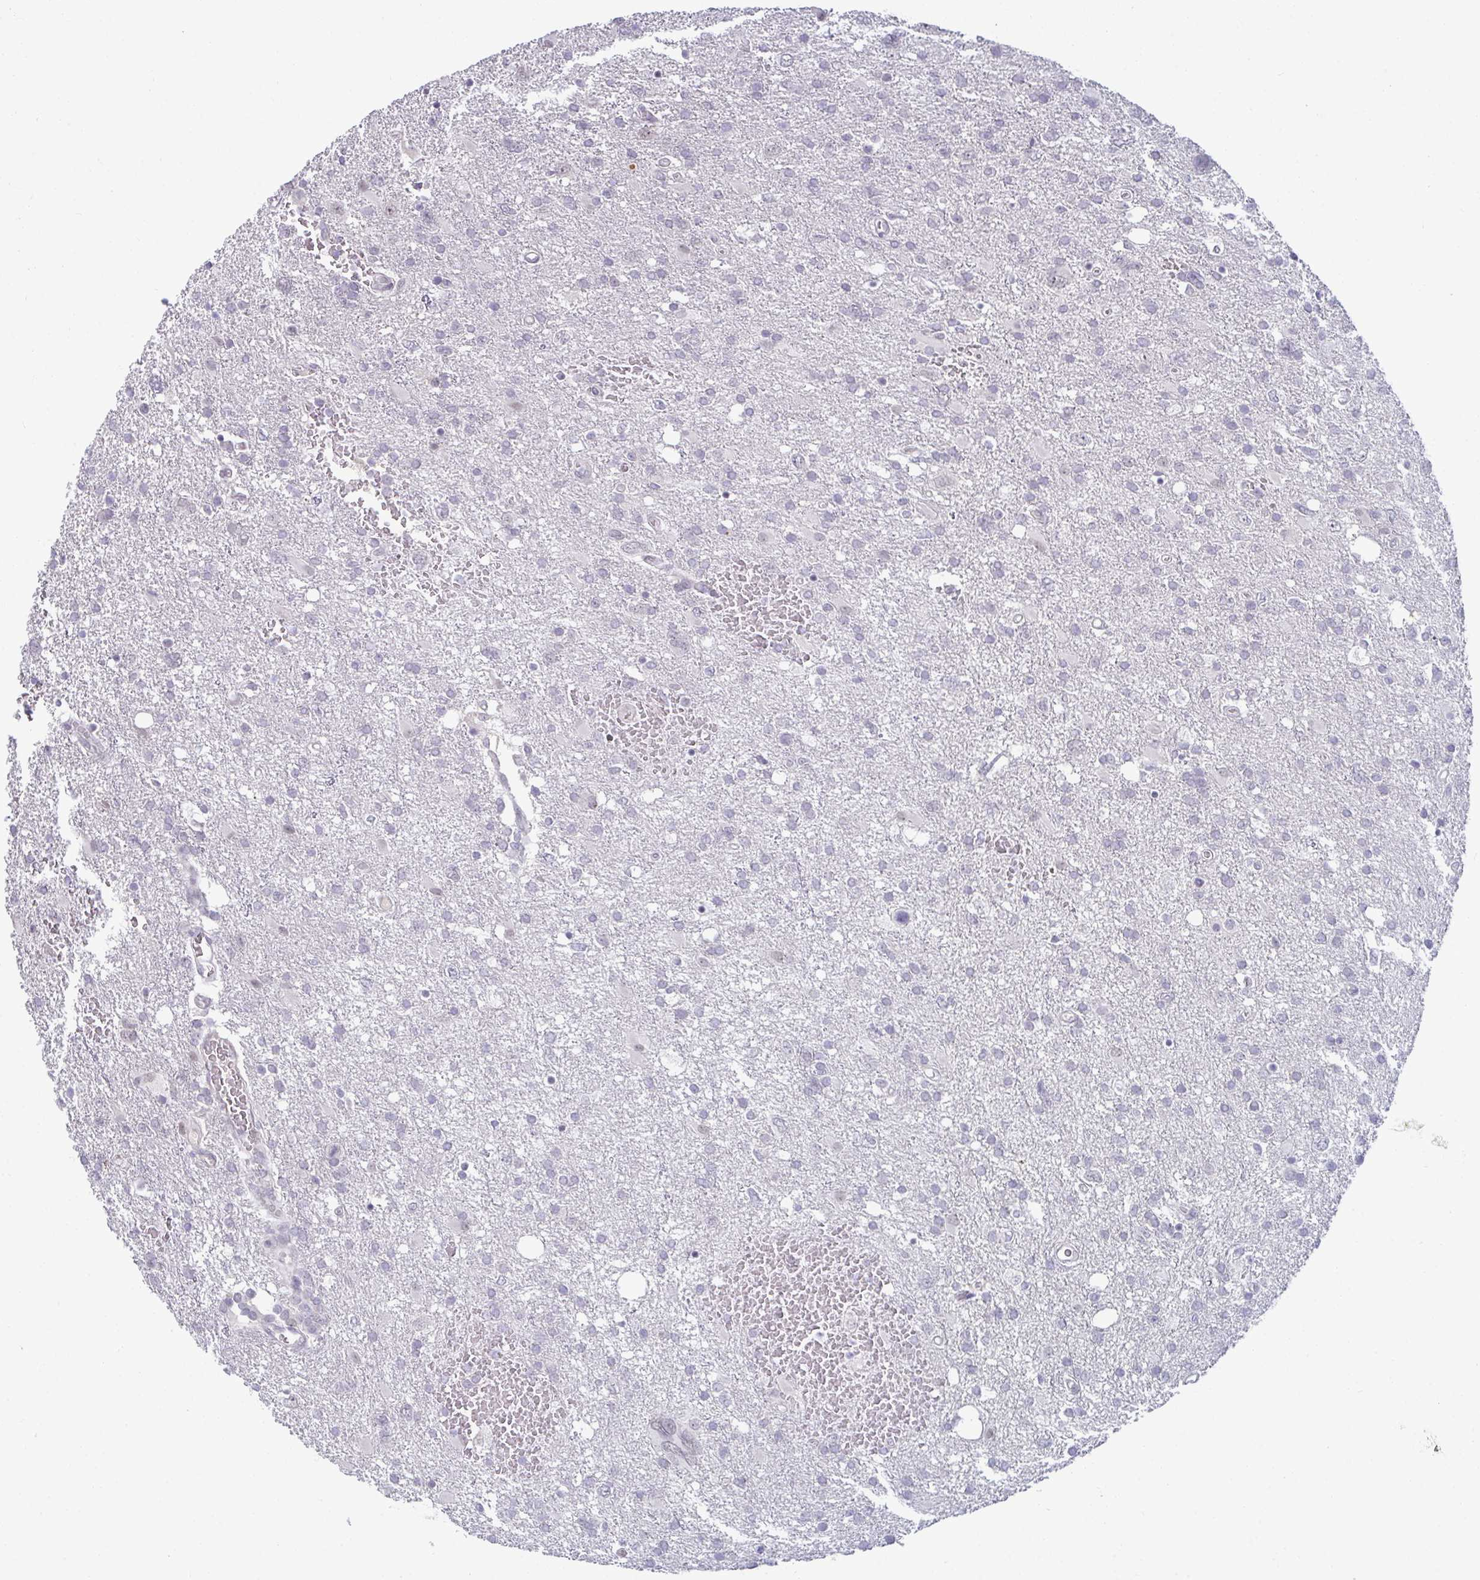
{"staining": {"intensity": "negative", "quantity": "none", "location": "none"}, "tissue": "glioma", "cell_type": "Tumor cells", "image_type": "cancer", "snomed": [{"axis": "morphology", "description": "Glioma, malignant, High grade"}, {"axis": "topography", "description": "Brain"}], "caption": "There is no significant staining in tumor cells of glioma.", "gene": "RNASEH1", "patient": {"sex": "male", "age": 61}}